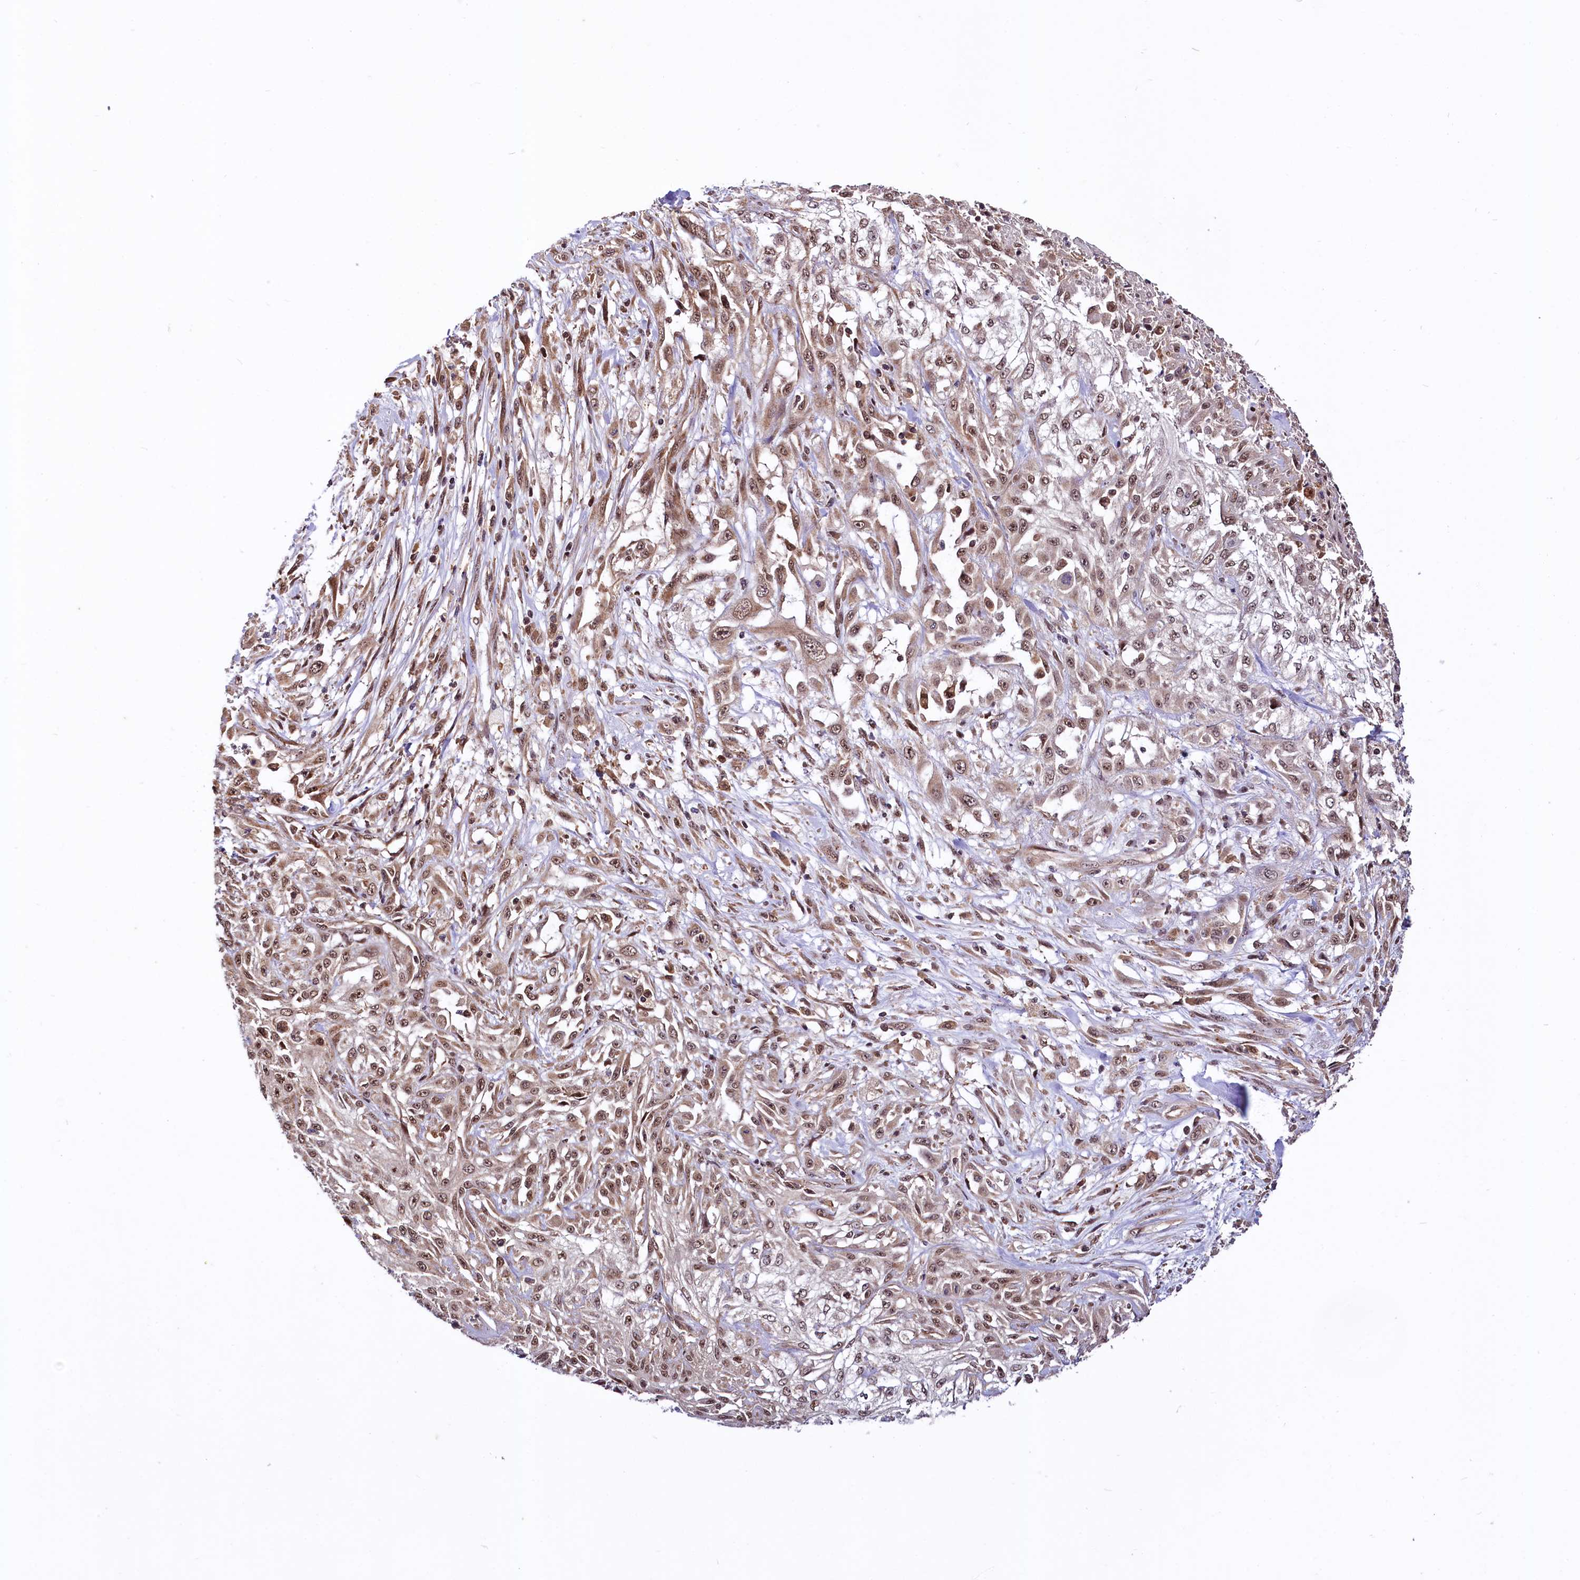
{"staining": {"intensity": "moderate", "quantity": ">75%", "location": "cytoplasmic/membranous,nuclear"}, "tissue": "skin cancer", "cell_type": "Tumor cells", "image_type": "cancer", "snomed": [{"axis": "morphology", "description": "Squamous cell carcinoma, NOS"}, {"axis": "morphology", "description": "Squamous cell carcinoma, metastatic, NOS"}, {"axis": "topography", "description": "Skin"}, {"axis": "topography", "description": "Lymph node"}], "caption": "A brown stain highlights moderate cytoplasmic/membranous and nuclear positivity of a protein in skin cancer tumor cells.", "gene": "UBE3A", "patient": {"sex": "male", "age": 75}}